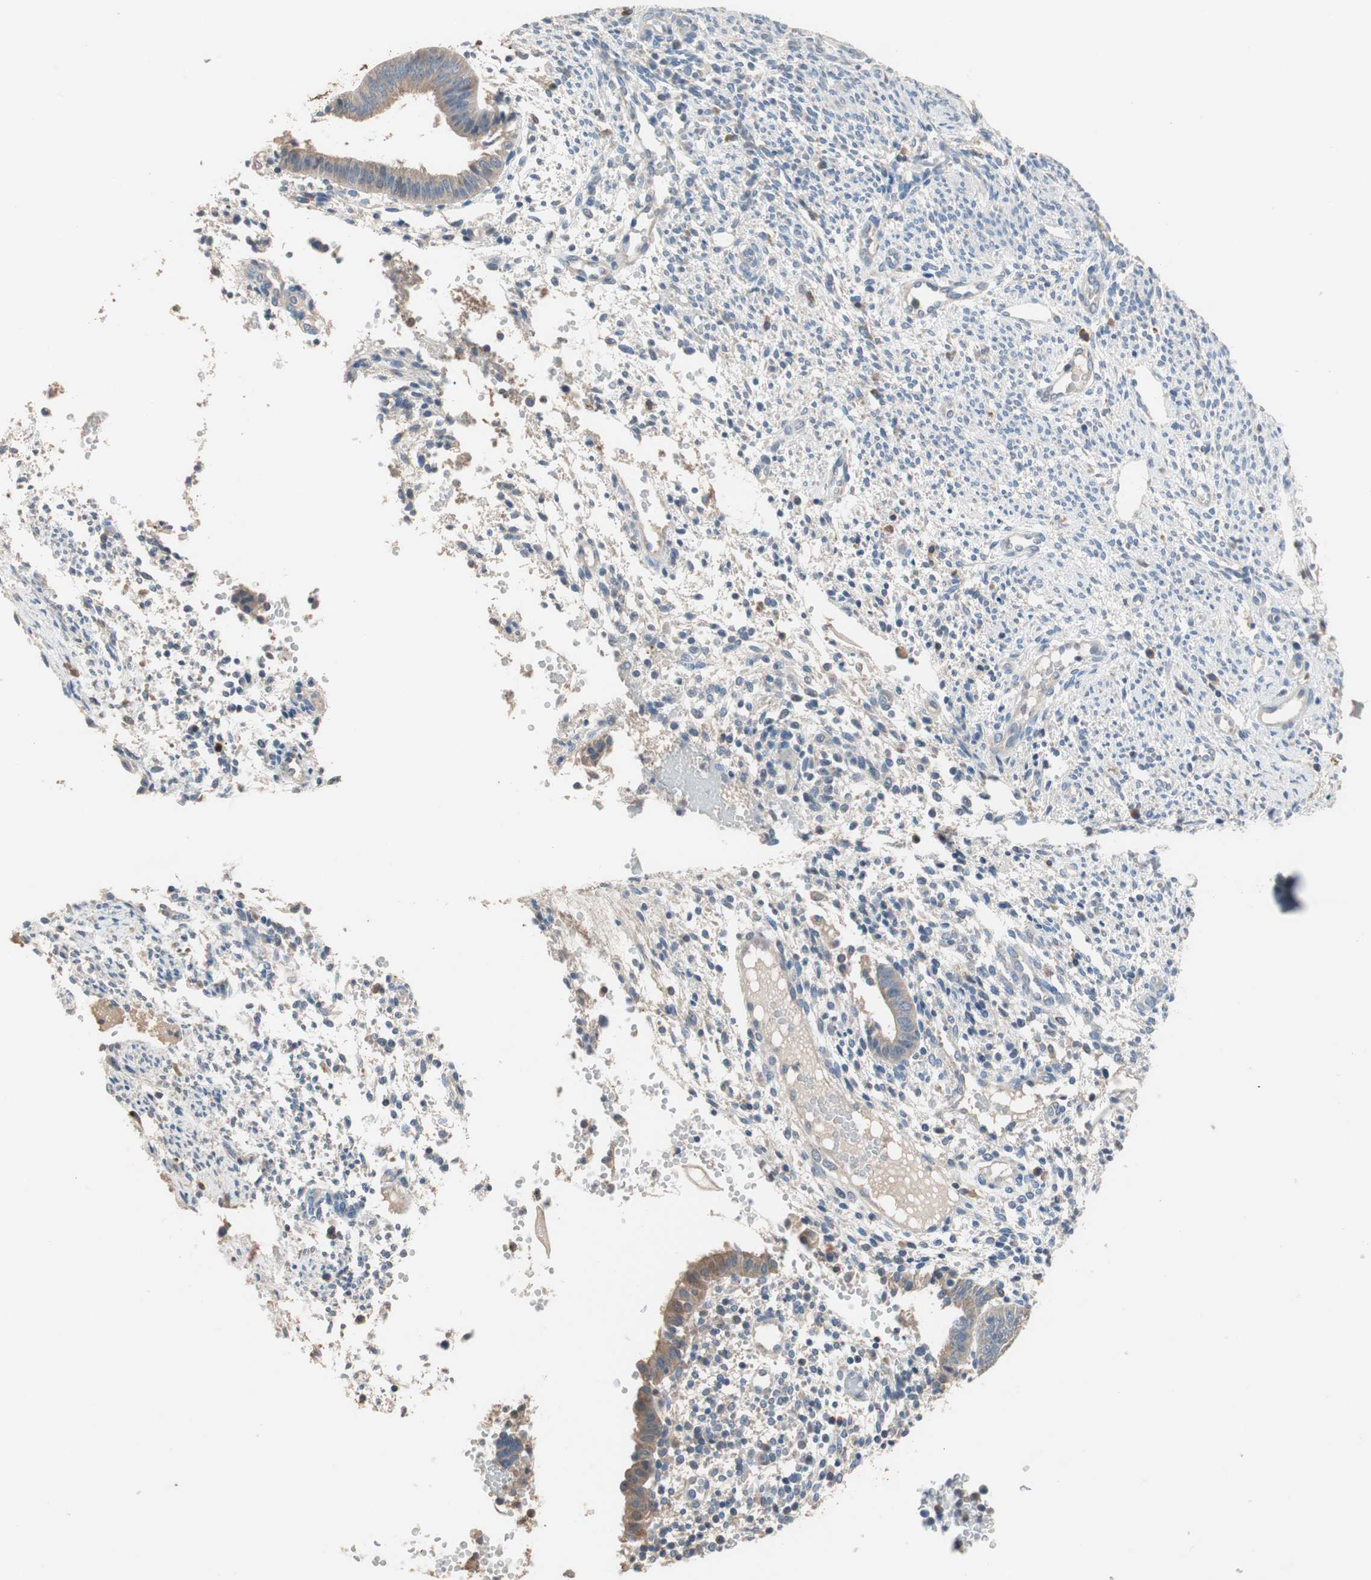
{"staining": {"intensity": "weak", "quantity": "<25%", "location": "cytoplasmic/membranous"}, "tissue": "endometrium", "cell_type": "Cells in endometrial stroma", "image_type": "normal", "snomed": [{"axis": "morphology", "description": "Normal tissue, NOS"}, {"axis": "topography", "description": "Endometrium"}], "caption": "Photomicrograph shows no significant protein expression in cells in endometrial stroma of benign endometrium.", "gene": "ADAP1", "patient": {"sex": "female", "age": 35}}